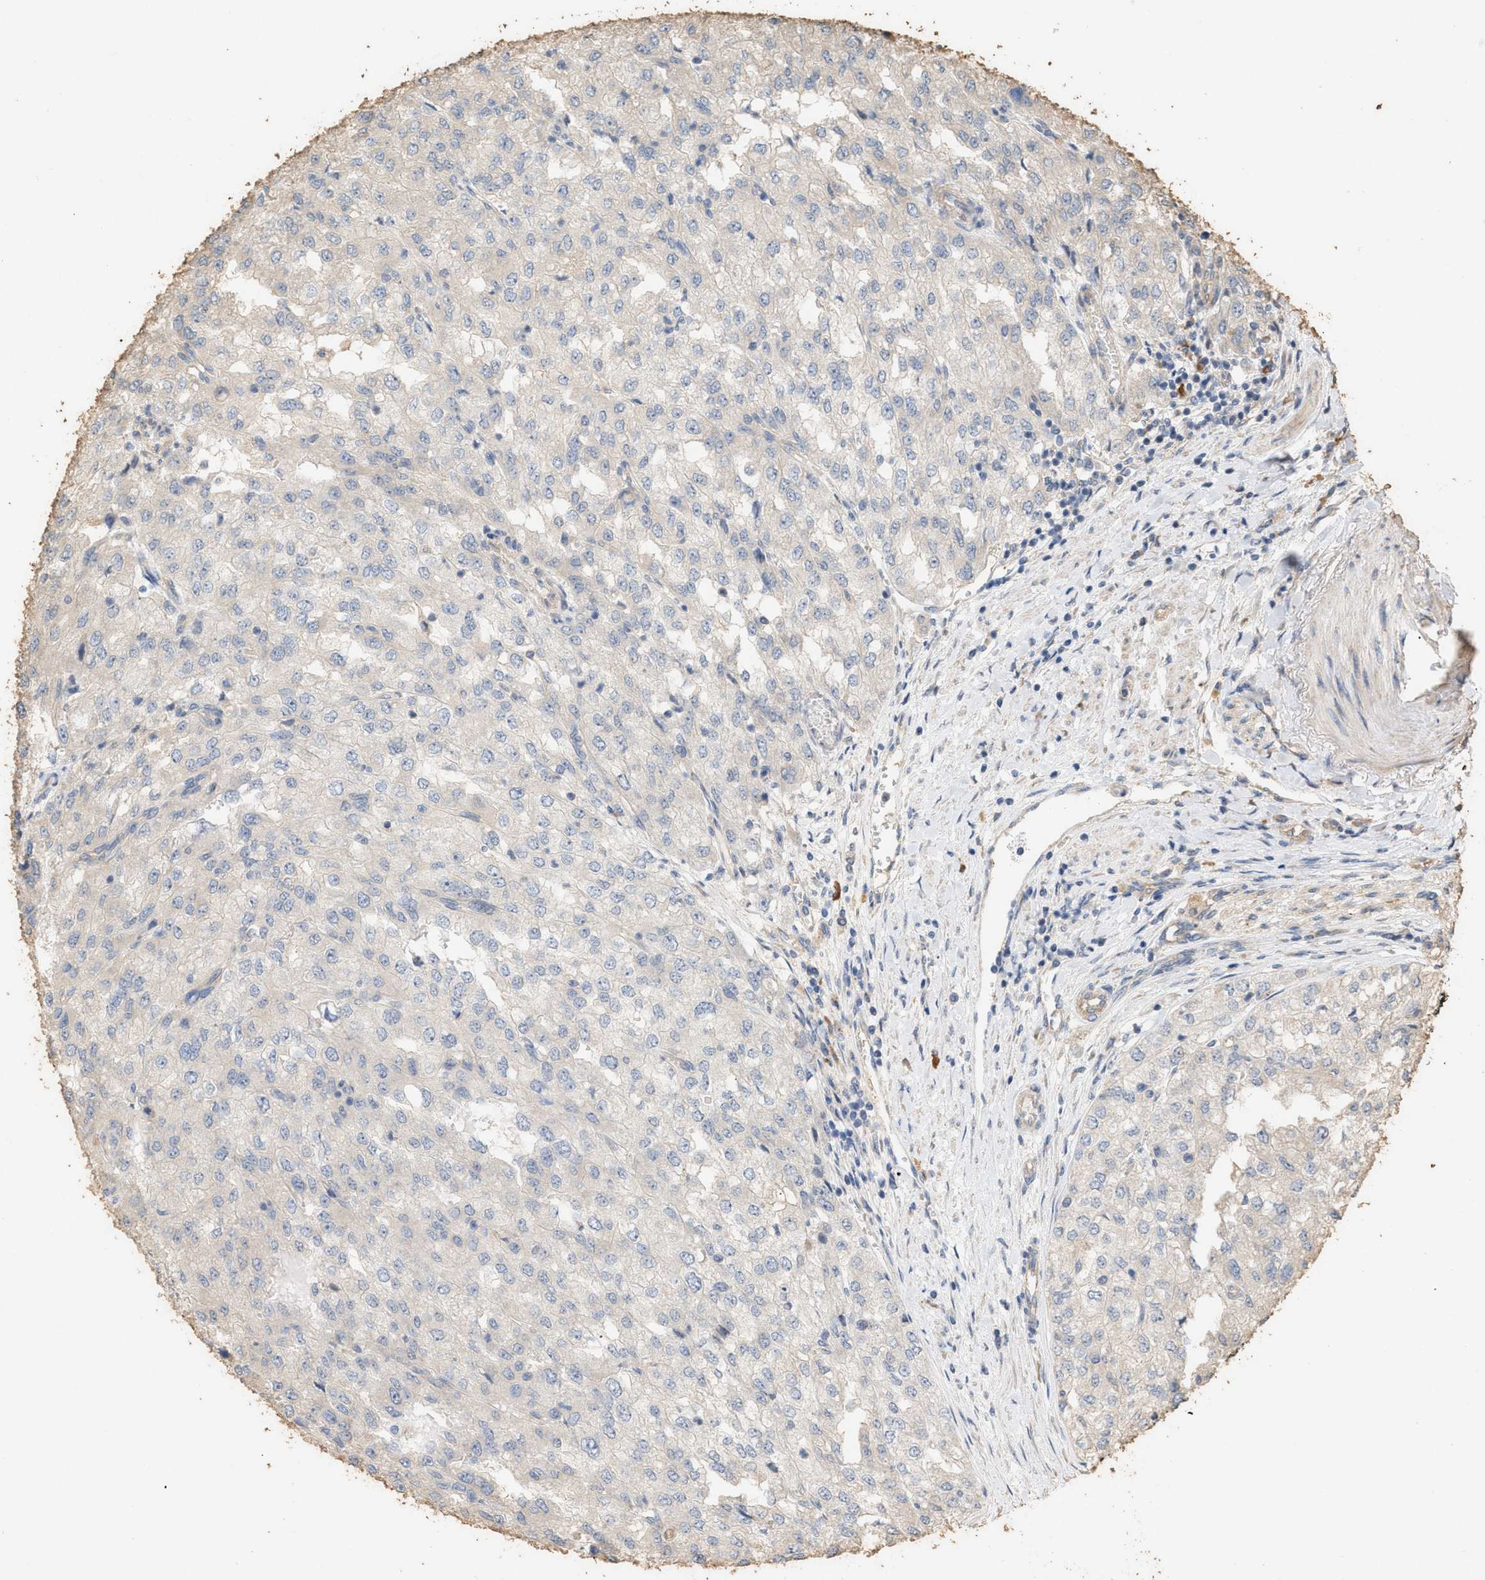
{"staining": {"intensity": "negative", "quantity": "none", "location": "none"}, "tissue": "renal cancer", "cell_type": "Tumor cells", "image_type": "cancer", "snomed": [{"axis": "morphology", "description": "Adenocarcinoma, NOS"}, {"axis": "topography", "description": "Kidney"}], "caption": "IHC image of renal adenocarcinoma stained for a protein (brown), which reveals no positivity in tumor cells.", "gene": "DCAF7", "patient": {"sex": "female", "age": 54}}